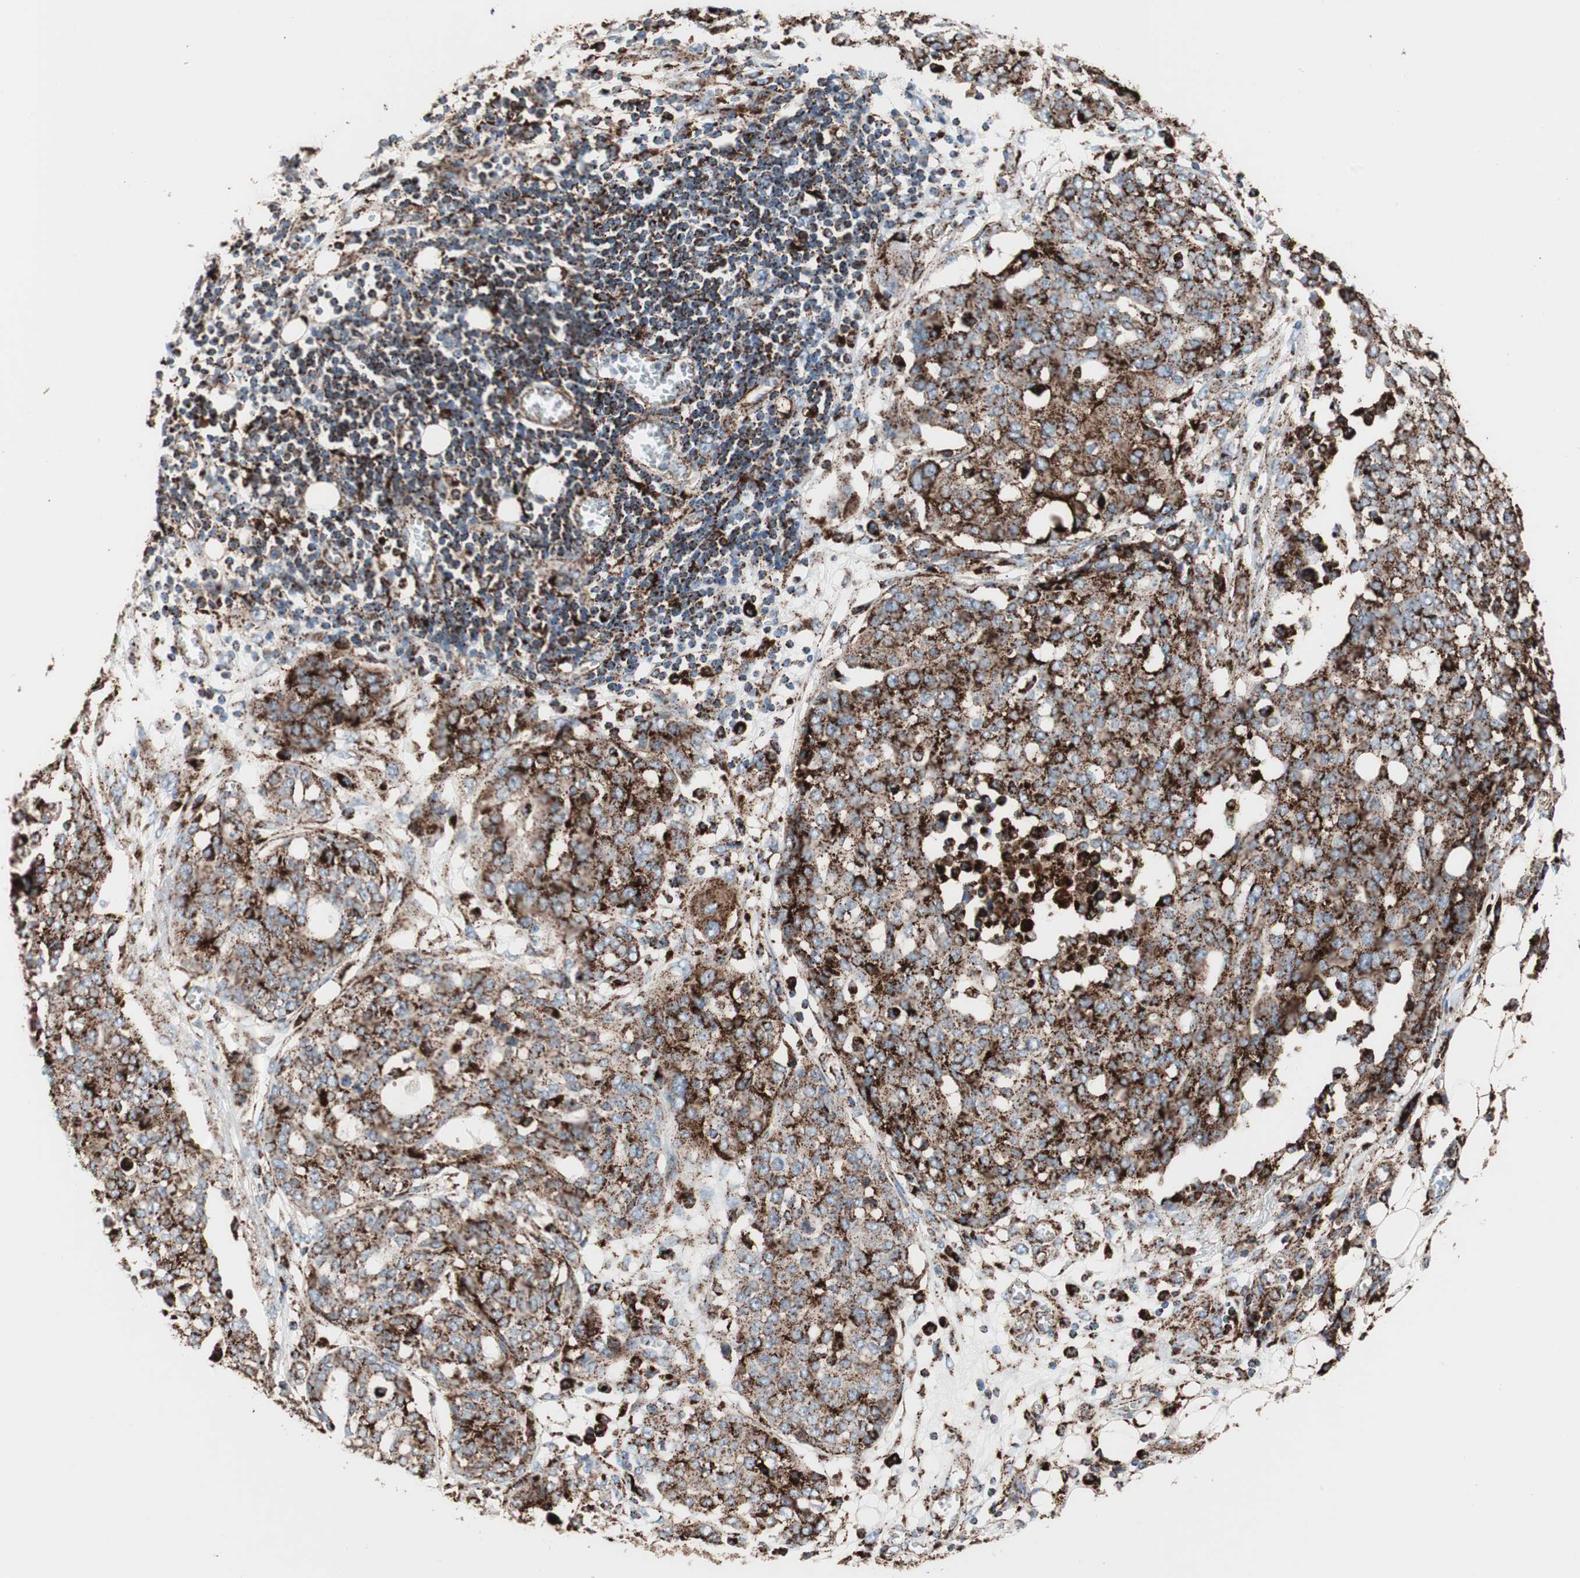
{"staining": {"intensity": "strong", "quantity": ">75%", "location": "cytoplasmic/membranous"}, "tissue": "ovarian cancer", "cell_type": "Tumor cells", "image_type": "cancer", "snomed": [{"axis": "morphology", "description": "Cystadenocarcinoma, serous, NOS"}, {"axis": "topography", "description": "Soft tissue"}, {"axis": "topography", "description": "Ovary"}], "caption": "Protein positivity by immunohistochemistry (IHC) demonstrates strong cytoplasmic/membranous positivity in approximately >75% of tumor cells in ovarian serous cystadenocarcinoma. (Brightfield microscopy of DAB IHC at high magnification).", "gene": "LAMP1", "patient": {"sex": "female", "age": 57}}